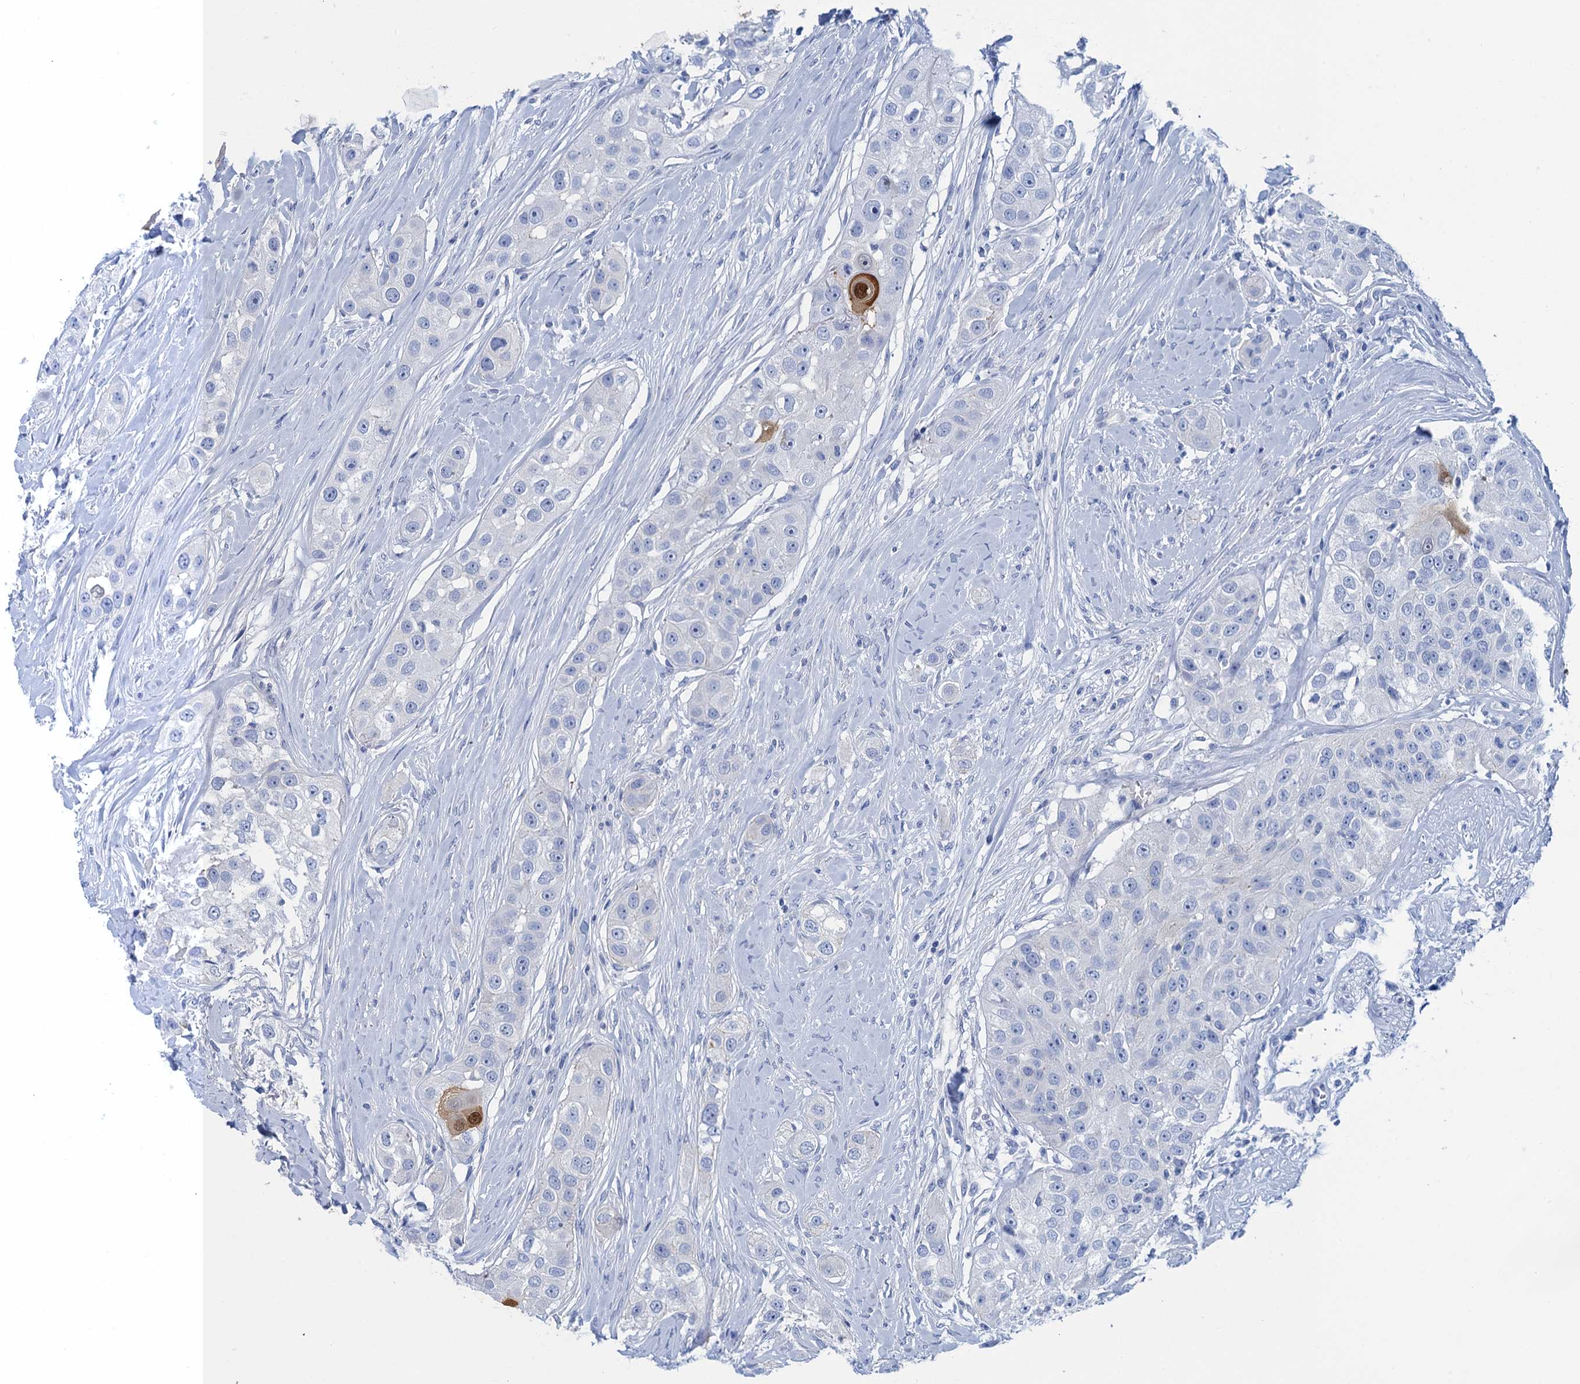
{"staining": {"intensity": "negative", "quantity": "none", "location": "none"}, "tissue": "head and neck cancer", "cell_type": "Tumor cells", "image_type": "cancer", "snomed": [{"axis": "morphology", "description": "Normal tissue, NOS"}, {"axis": "morphology", "description": "Squamous cell carcinoma, NOS"}, {"axis": "topography", "description": "Skeletal muscle"}, {"axis": "topography", "description": "Head-Neck"}], "caption": "Tumor cells are negative for brown protein staining in head and neck cancer (squamous cell carcinoma). (DAB IHC with hematoxylin counter stain).", "gene": "CALML5", "patient": {"sex": "male", "age": 51}}